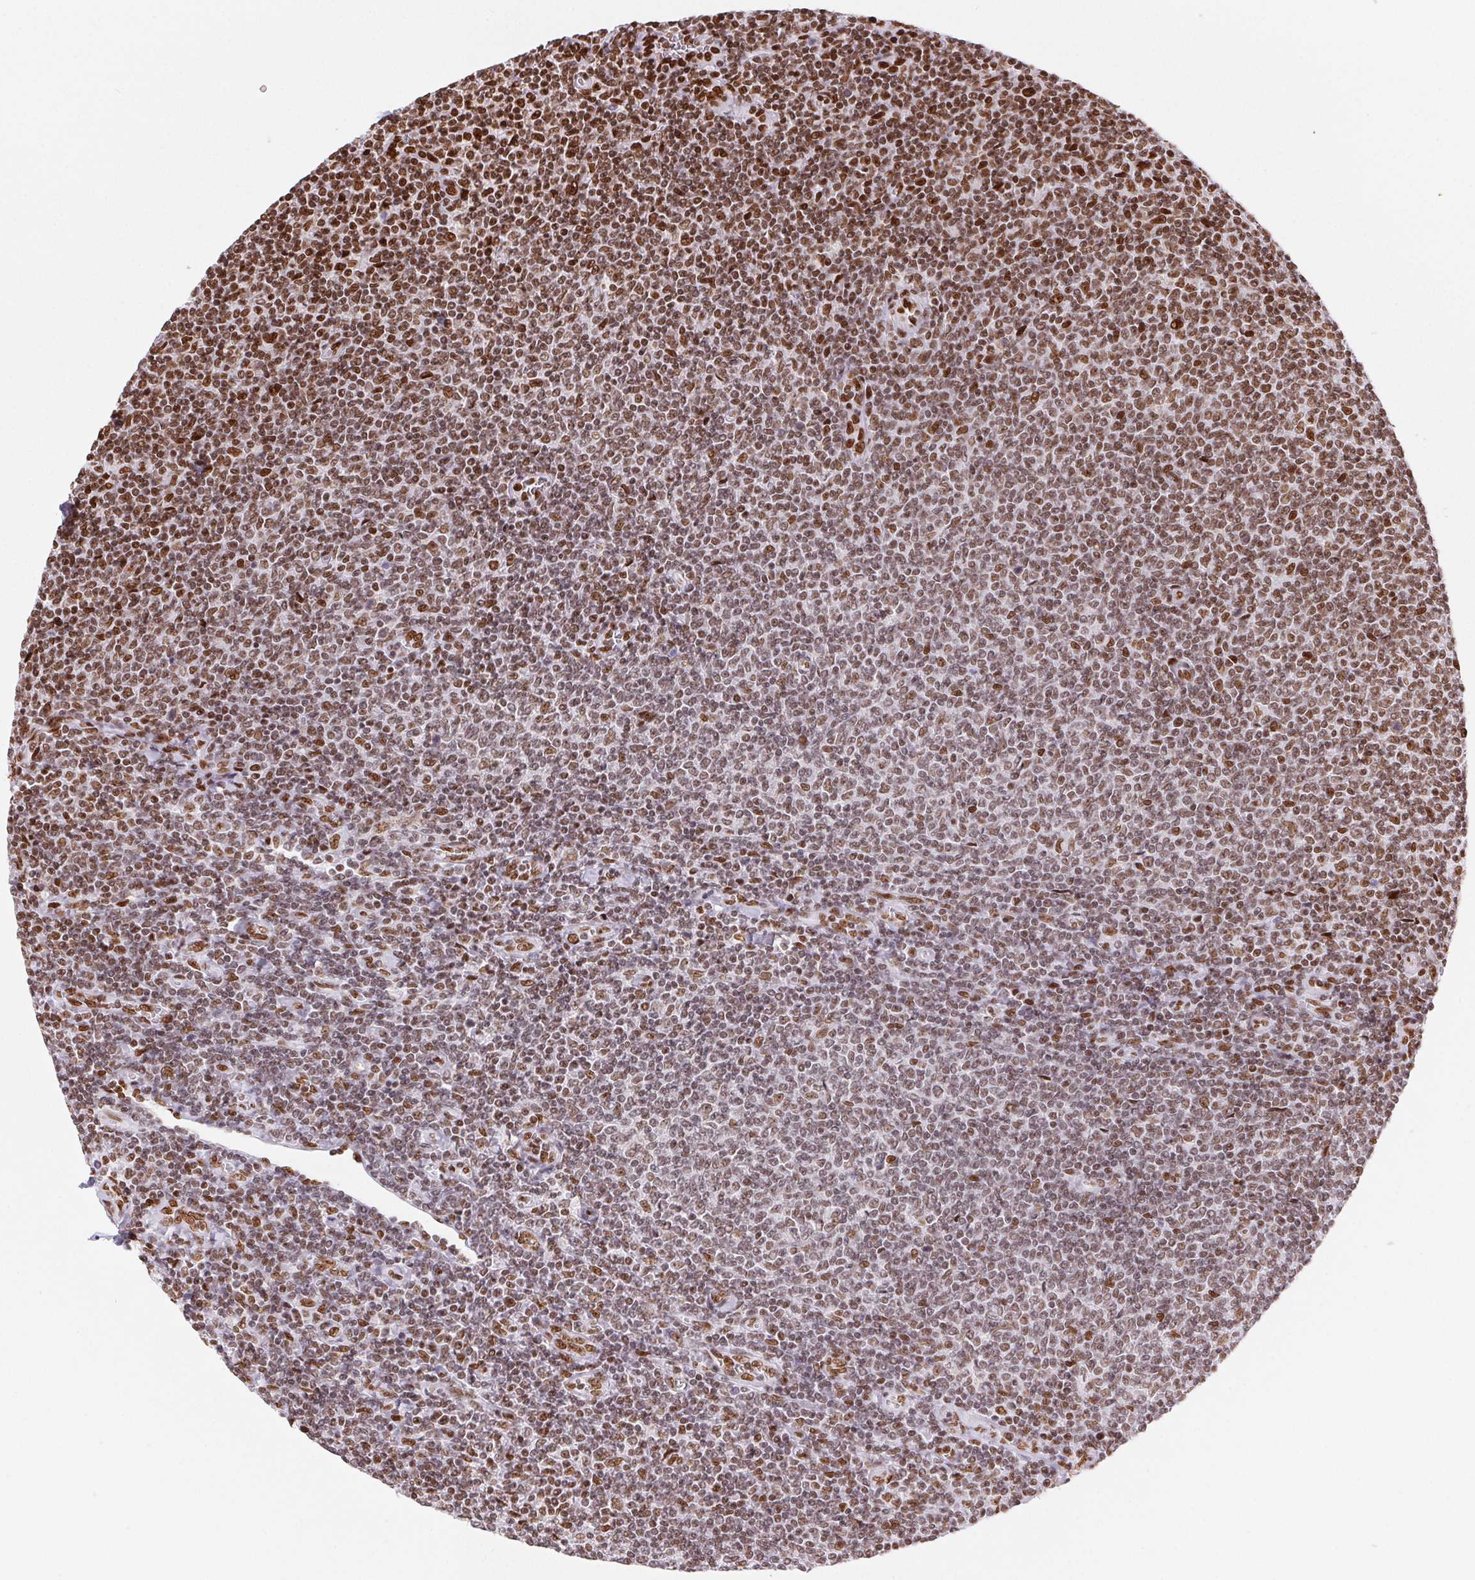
{"staining": {"intensity": "moderate", "quantity": "25%-75%", "location": "nuclear"}, "tissue": "lymphoma", "cell_type": "Tumor cells", "image_type": "cancer", "snomed": [{"axis": "morphology", "description": "Malignant lymphoma, non-Hodgkin's type, Low grade"}, {"axis": "topography", "description": "Lymph node"}], "caption": "Protein expression analysis of lymphoma displays moderate nuclear positivity in approximately 25%-75% of tumor cells.", "gene": "ZNF80", "patient": {"sex": "male", "age": 52}}